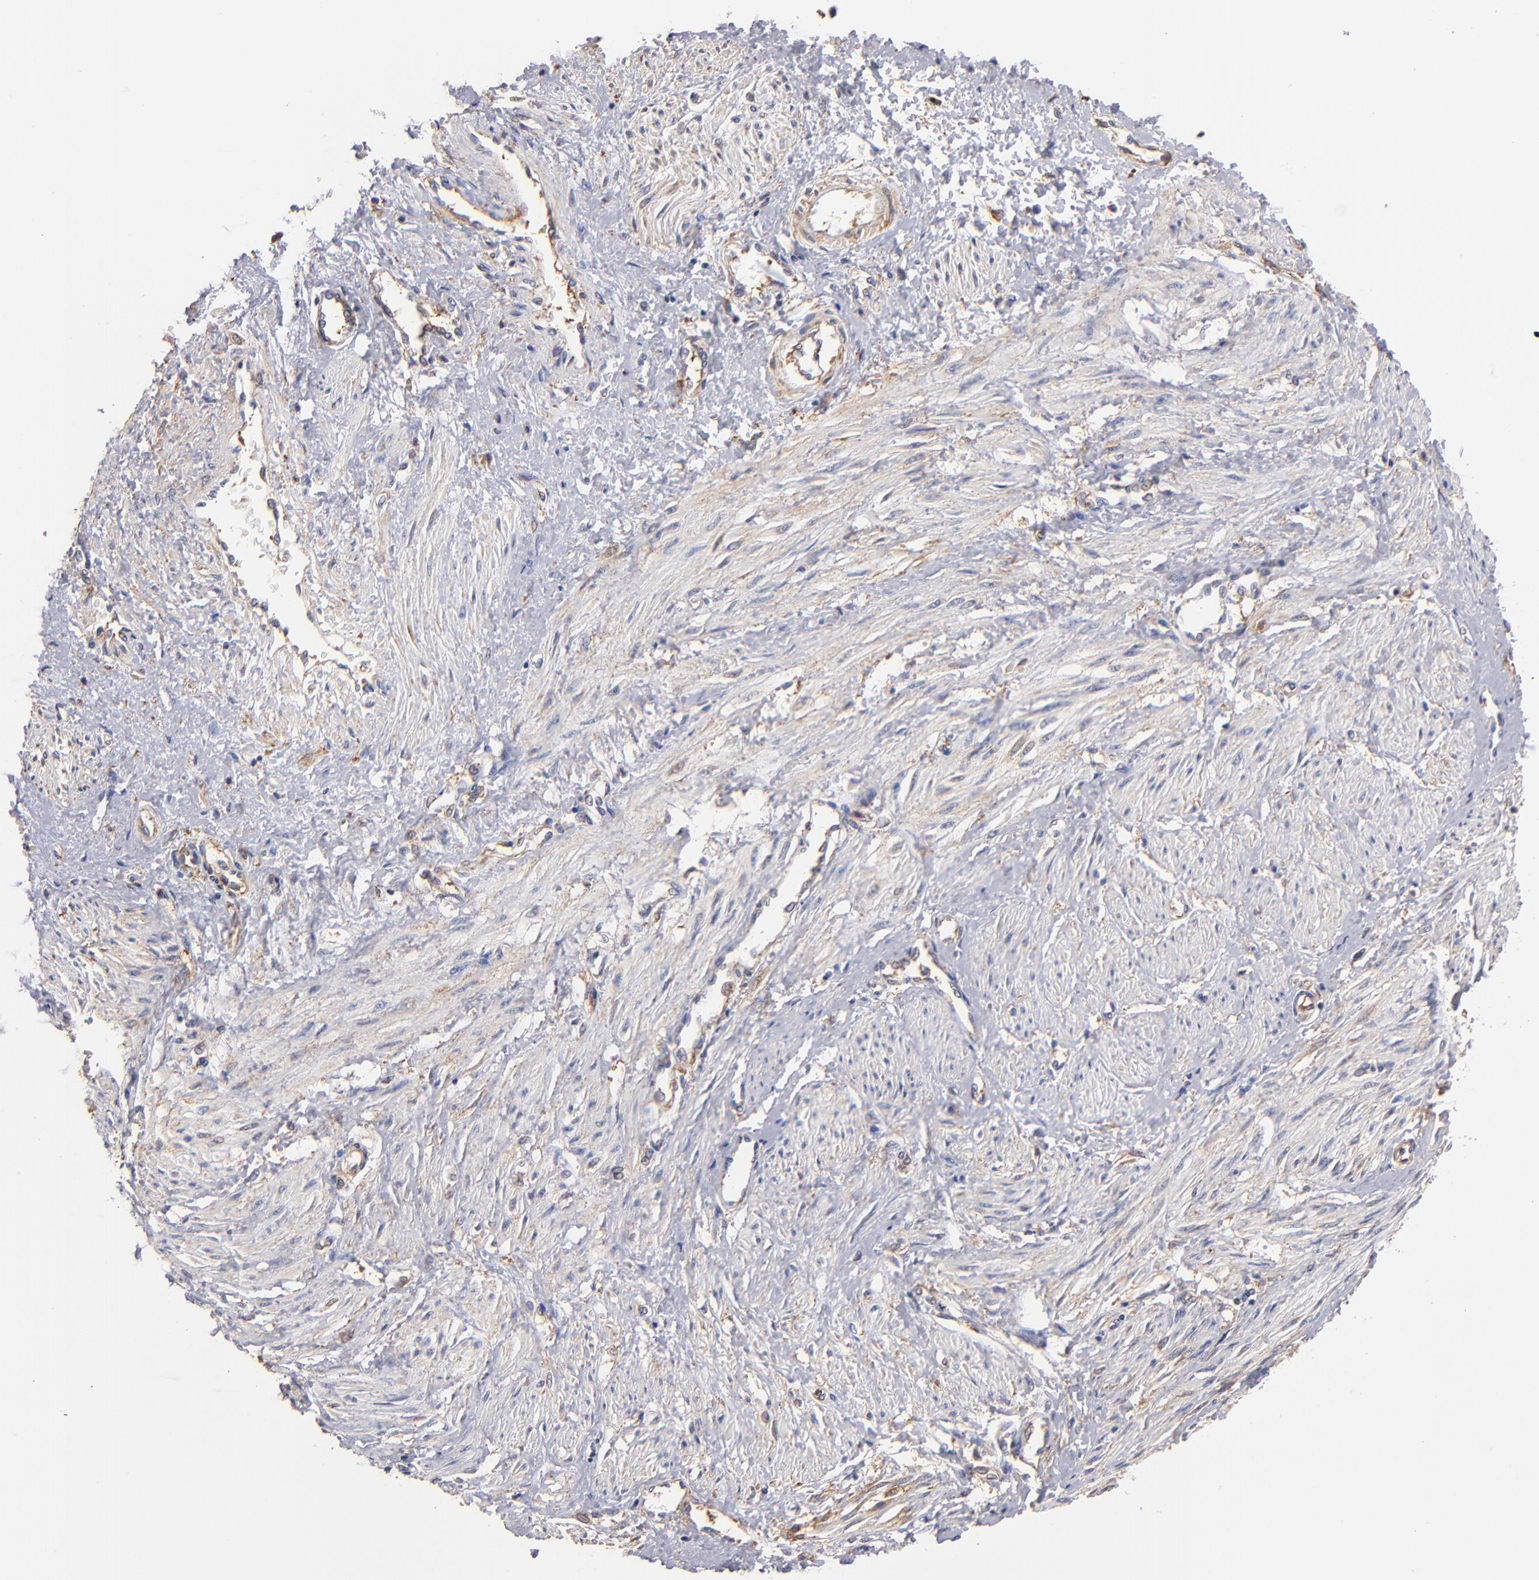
{"staining": {"intensity": "negative", "quantity": "none", "location": "none"}, "tissue": "smooth muscle", "cell_type": "Smooth muscle cells", "image_type": "normal", "snomed": [{"axis": "morphology", "description": "Normal tissue, NOS"}, {"axis": "topography", "description": "Smooth muscle"}, {"axis": "topography", "description": "Uterus"}], "caption": "High power microscopy micrograph of an IHC photomicrograph of normal smooth muscle, revealing no significant staining in smooth muscle cells. (Brightfield microscopy of DAB IHC at high magnification).", "gene": "MVP", "patient": {"sex": "female", "age": 39}}